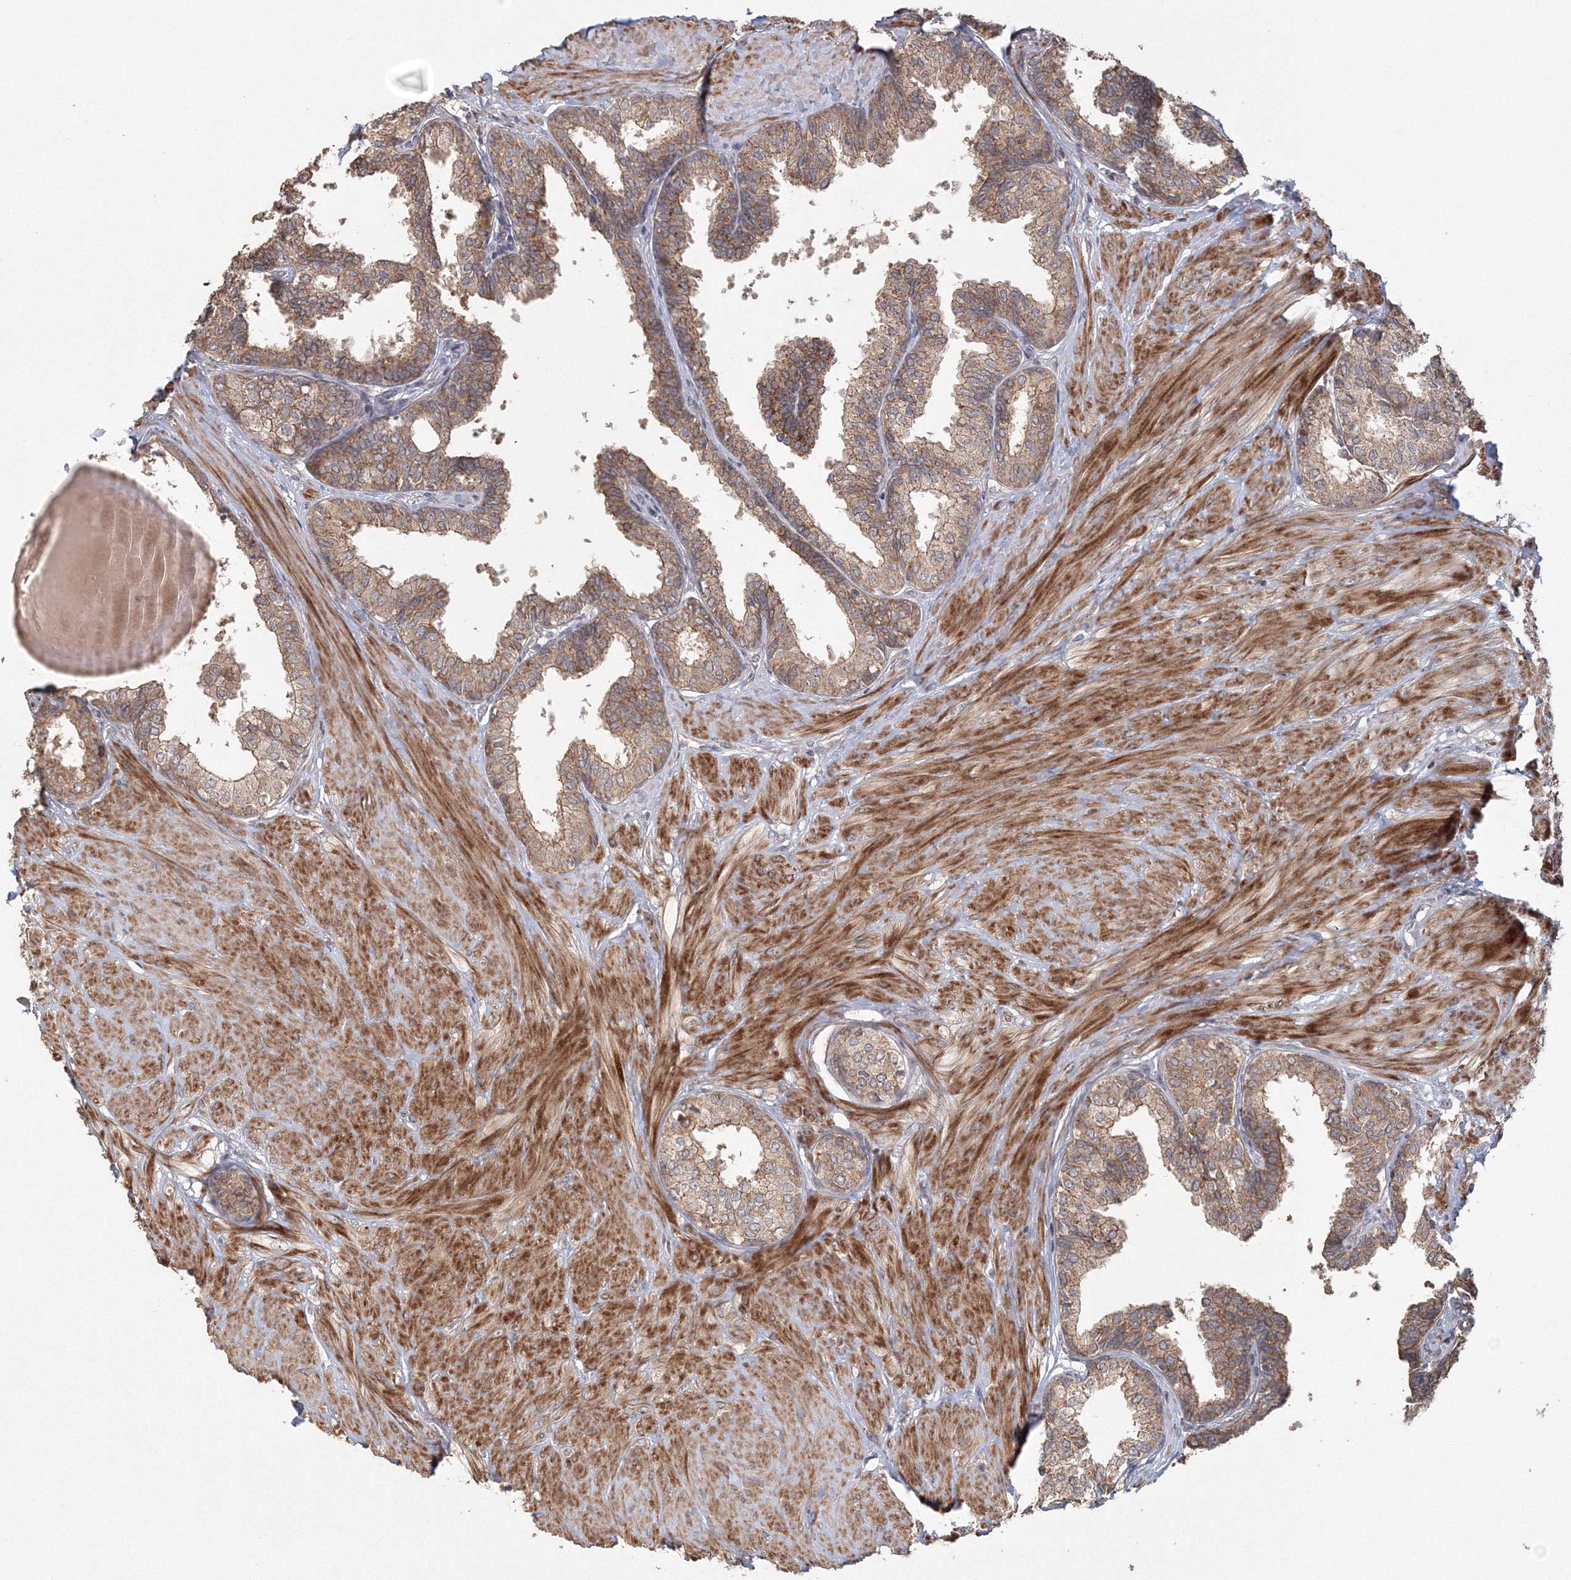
{"staining": {"intensity": "moderate", "quantity": "25%-75%", "location": "cytoplasmic/membranous"}, "tissue": "prostate", "cell_type": "Glandular cells", "image_type": "normal", "snomed": [{"axis": "morphology", "description": "Normal tissue, NOS"}, {"axis": "topography", "description": "Prostate"}], "caption": "Moderate cytoplasmic/membranous positivity is present in approximately 25%-75% of glandular cells in normal prostate.", "gene": "TACC2", "patient": {"sex": "male", "age": 48}}